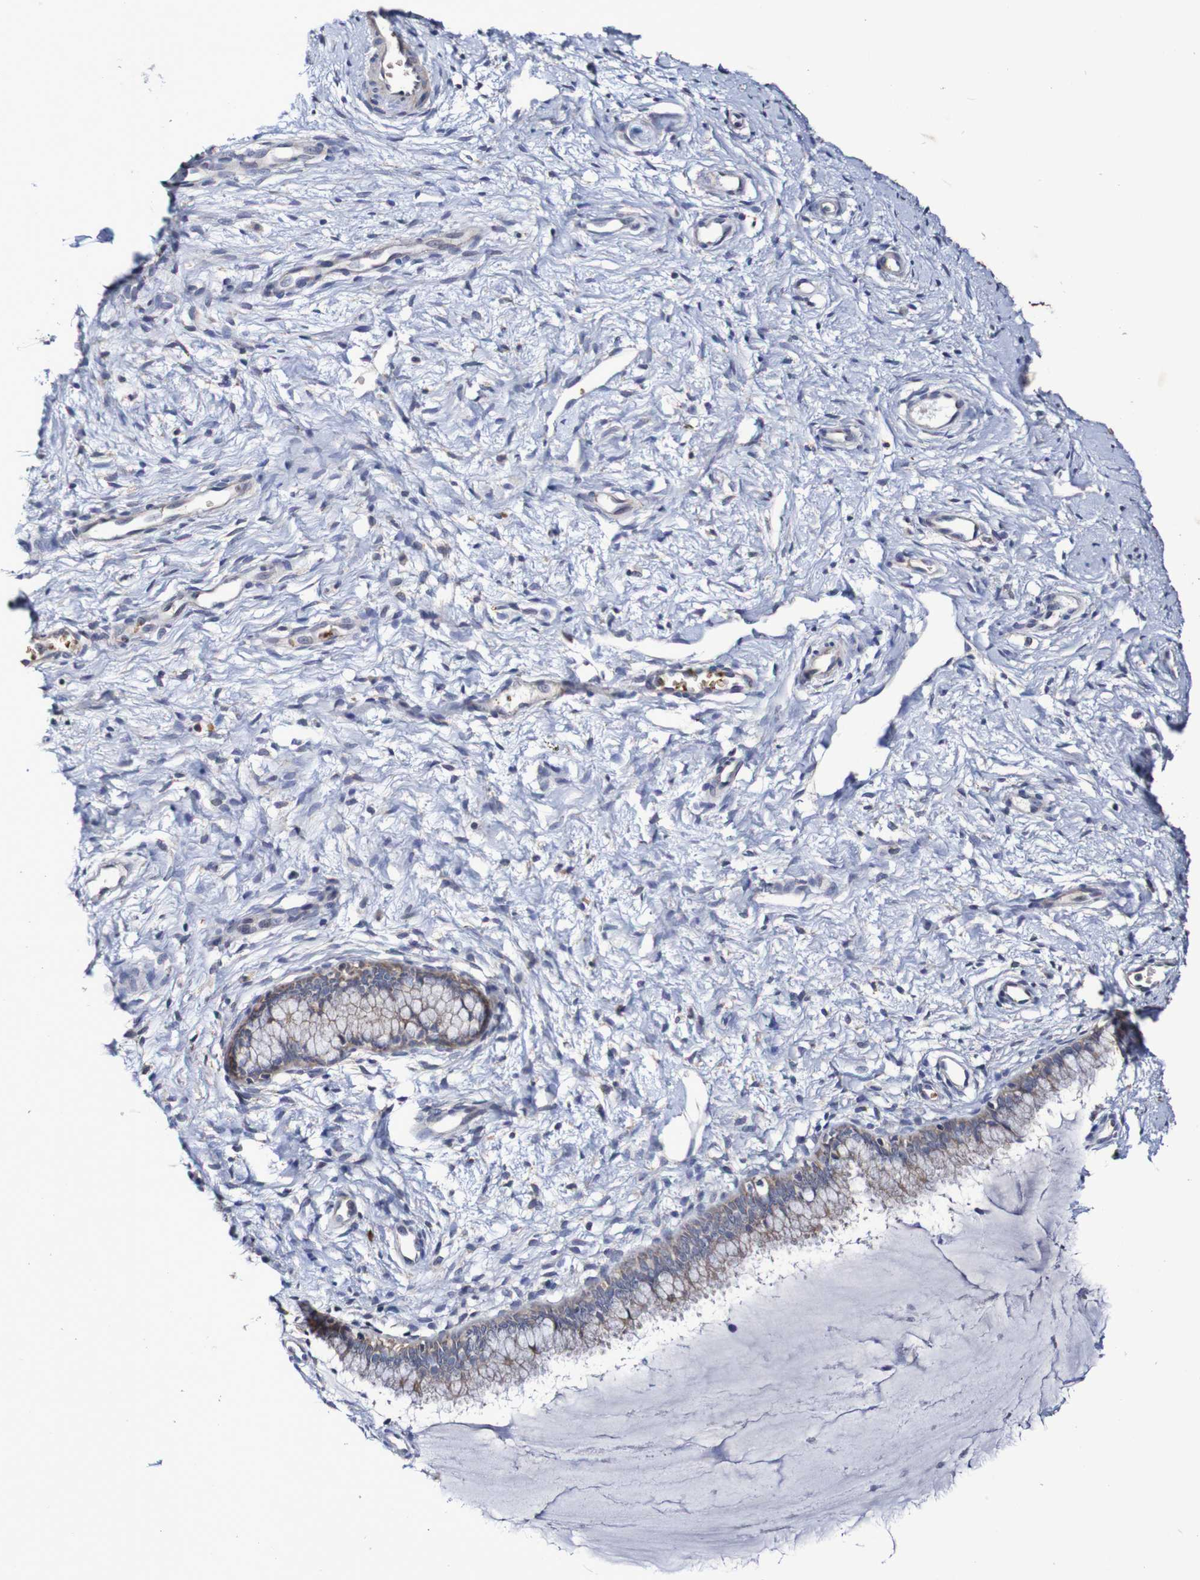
{"staining": {"intensity": "weak", "quantity": ">75%", "location": "cytoplasmic/membranous"}, "tissue": "cervix", "cell_type": "Glandular cells", "image_type": "normal", "snomed": [{"axis": "morphology", "description": "Normal tissue, NOS"}, {"axis": "topography", "description": "Cervix"}], "caption": "Immunohistochemistry (IHC) (DAB (3,3'-diaminobenzidine)) staining of benign cervix shows weak cytoplasmic/membranous protein expression in approximately >75% of glandular cells. The protein of interest is shown in brown color, while the nuclei are stained blue.", "gene": "WNT4", "patient": {"sex": "female", "age": 65}}